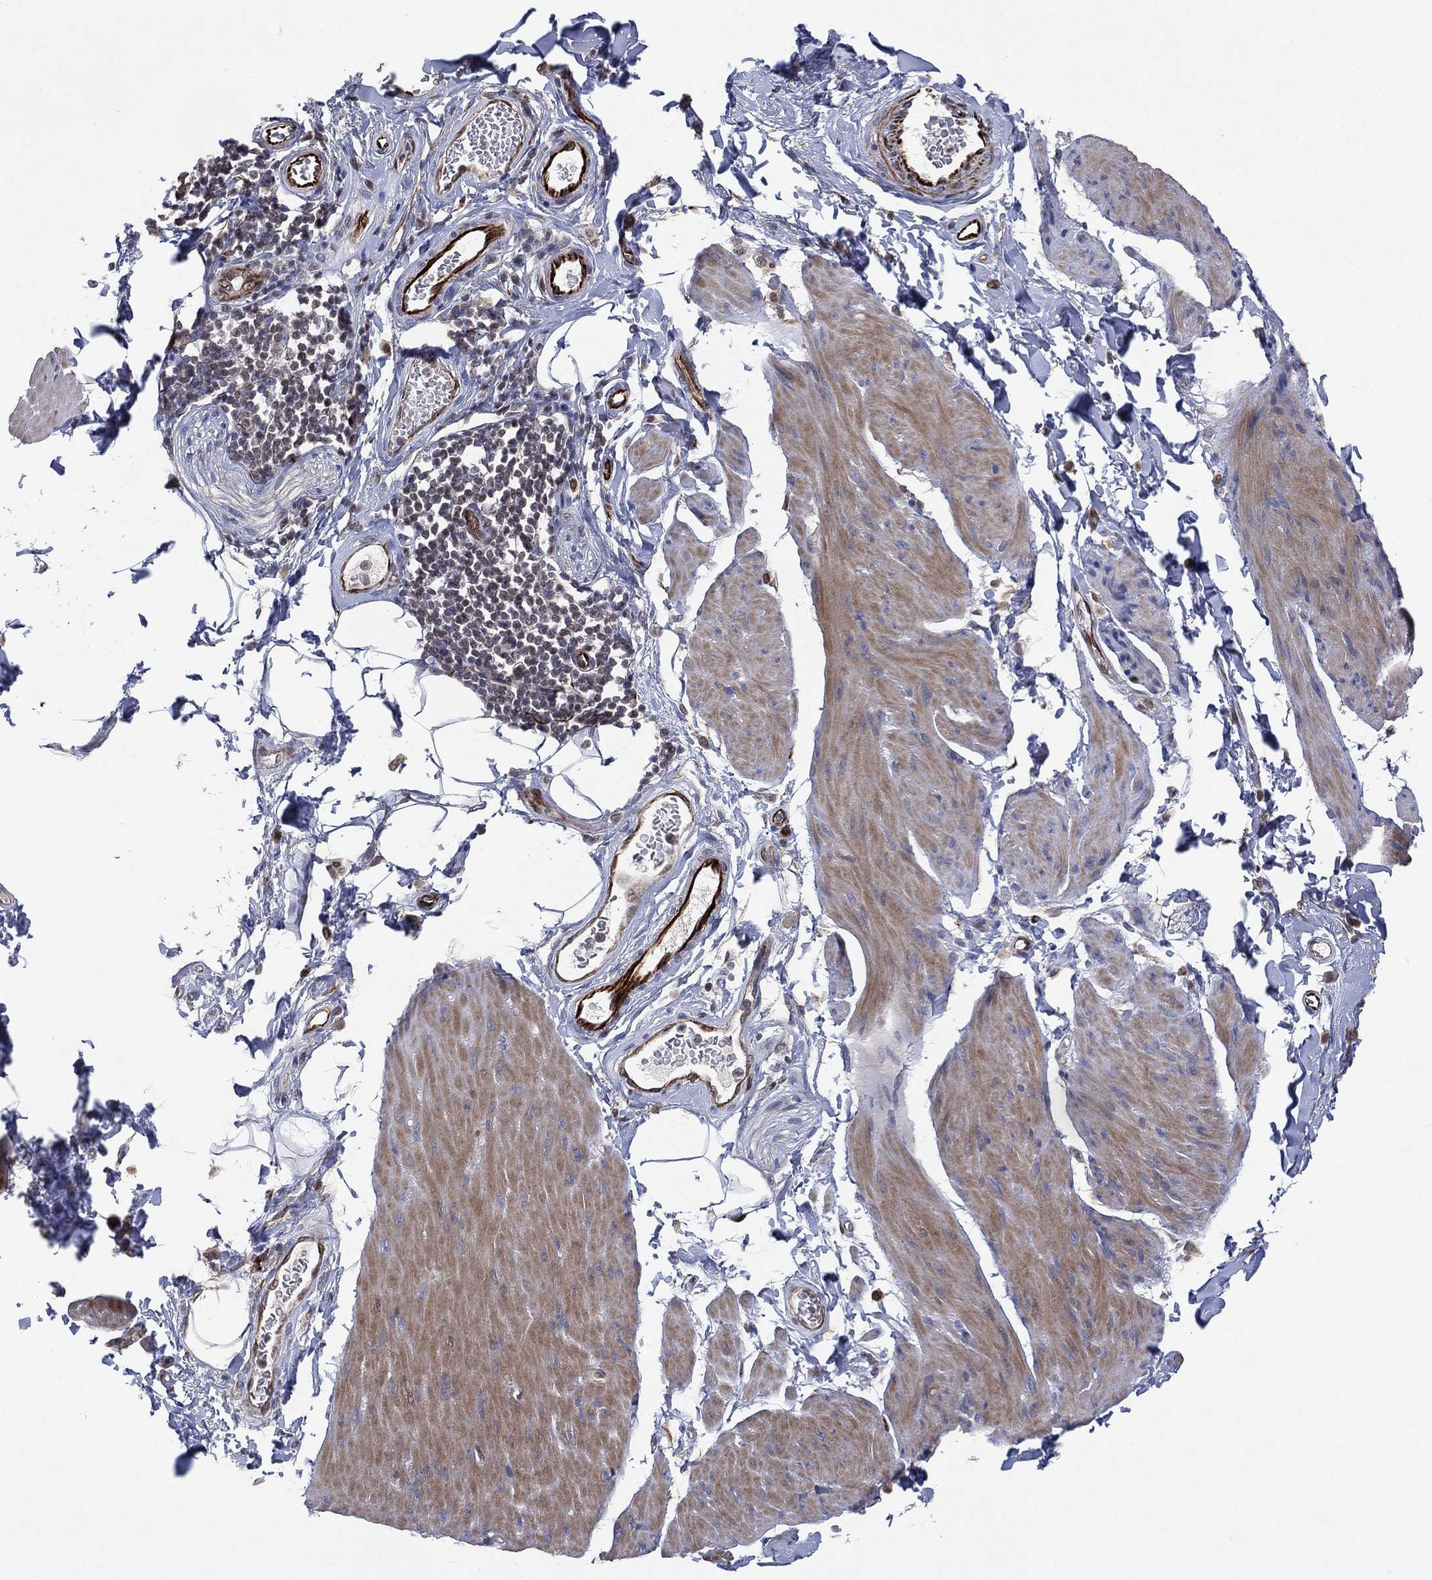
{"staining": {"intensity": "weak", "quantity": "<25%", "location": "cytoplasmic/membranous"}, "tissue": "smooth muscle", "cell_type": "Smooth muscle cells", "image_type": "normal", "snomed": [{"axis": "morphology", "description": "Normal tissue, NOS"}, {"axis": "topography", "description": "Adipose tissue"}, {"axis": "topography", "description": "Smooth muscle"}, {"axis": "topography", "description": "Peripheral nerve tissue"}], "caption": "The micrograph exhibits no significant positivity in smooth muscle cells of smooth muscle.", "gene": "FLI1", "patient": {"sex": "male", "age": 83}}